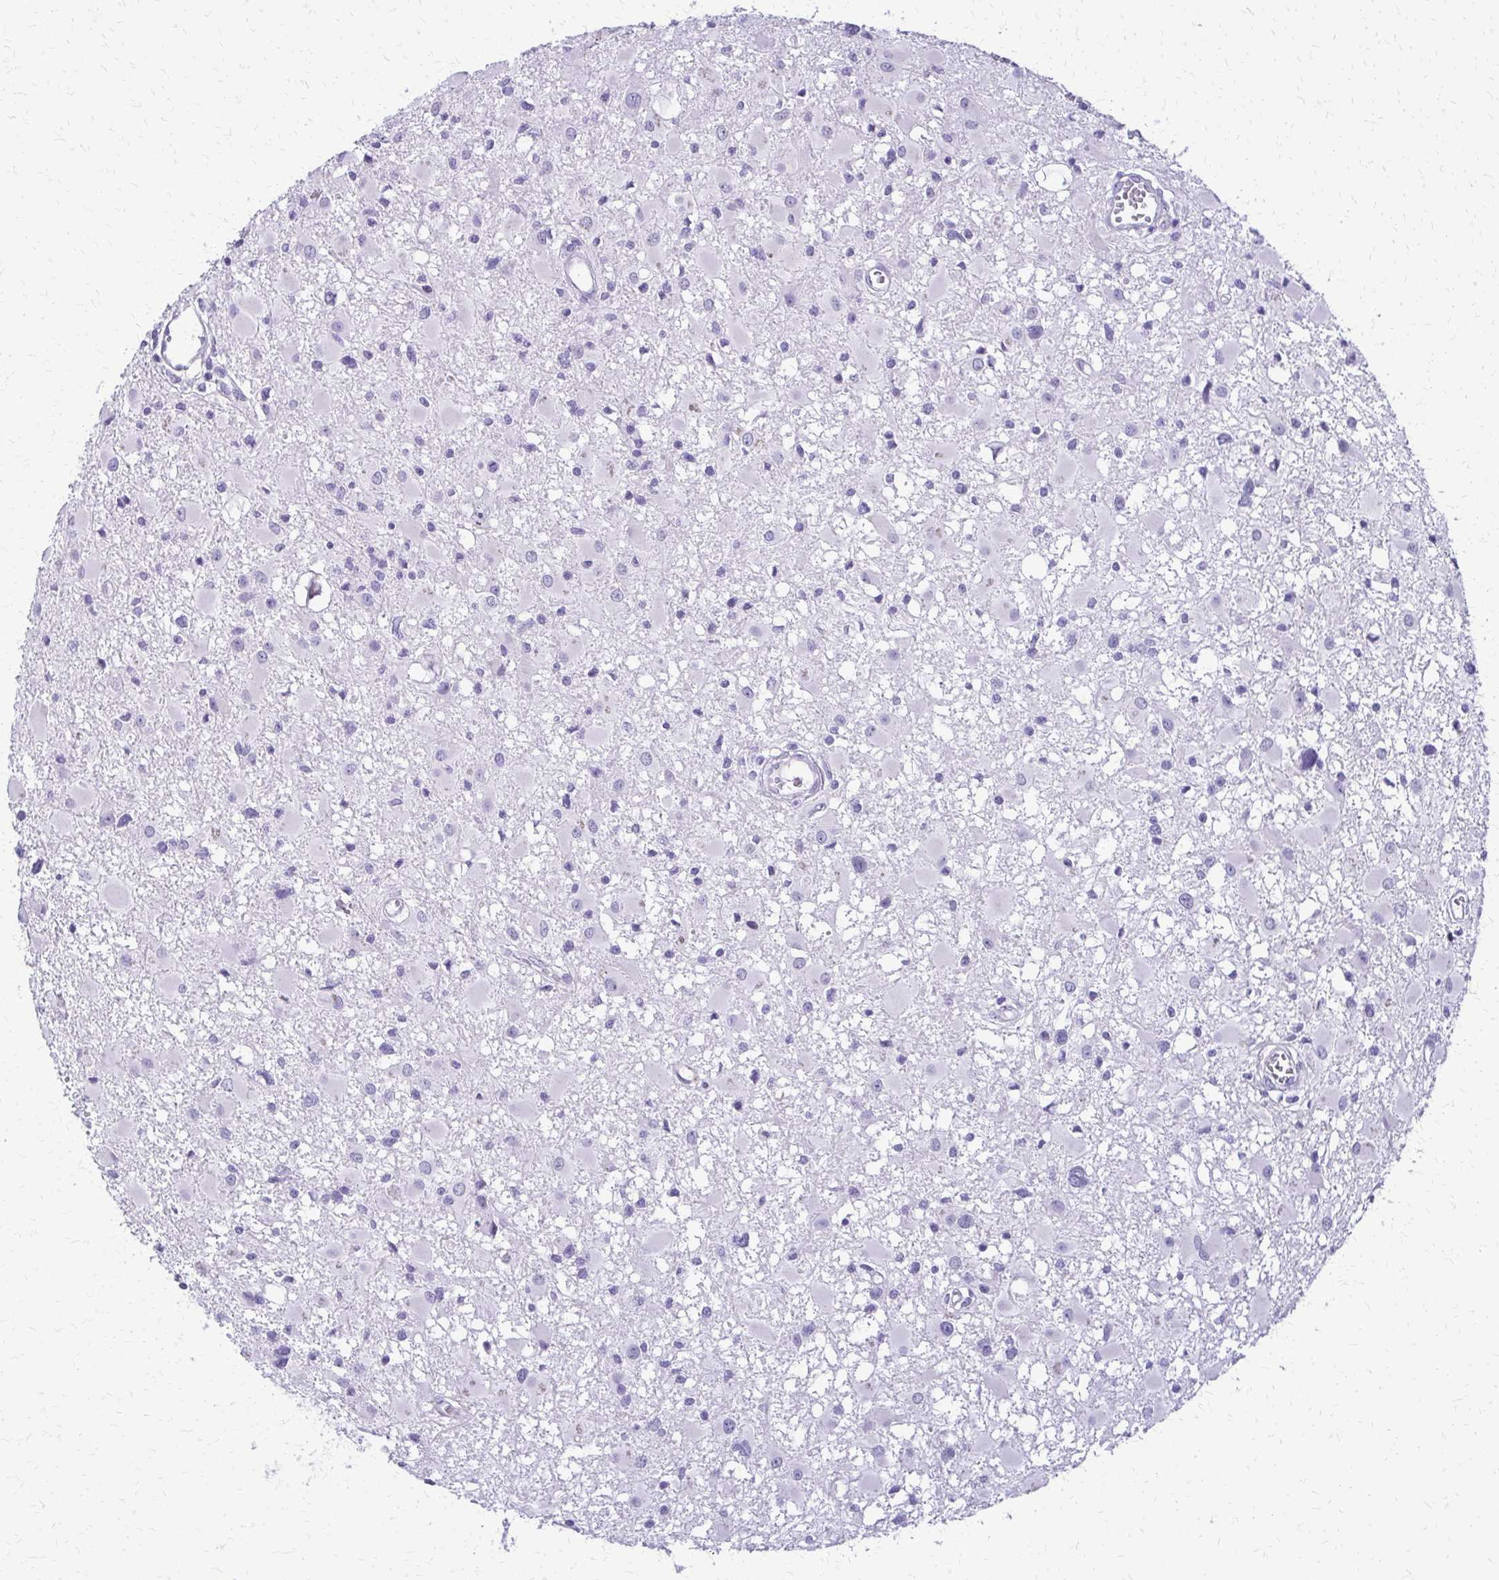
{"staining": {"intensity": "negative", "quantity": "none", "location": "none"}, "tissue": "glioma", "cell_type": "Tumor cells", "image_type": "cancer", "snomed": [{"axis": "morphology", "description": "Glioma, malignant, High grade"}, {"axis": "topography", "description": "Brain"}], "caption": "Protein analysis of malignant glioma (high-grade) reveals no significant expression in tumor cells.", "gene": "FAM162B", "patient": {"sex": "male", "age": 54}}